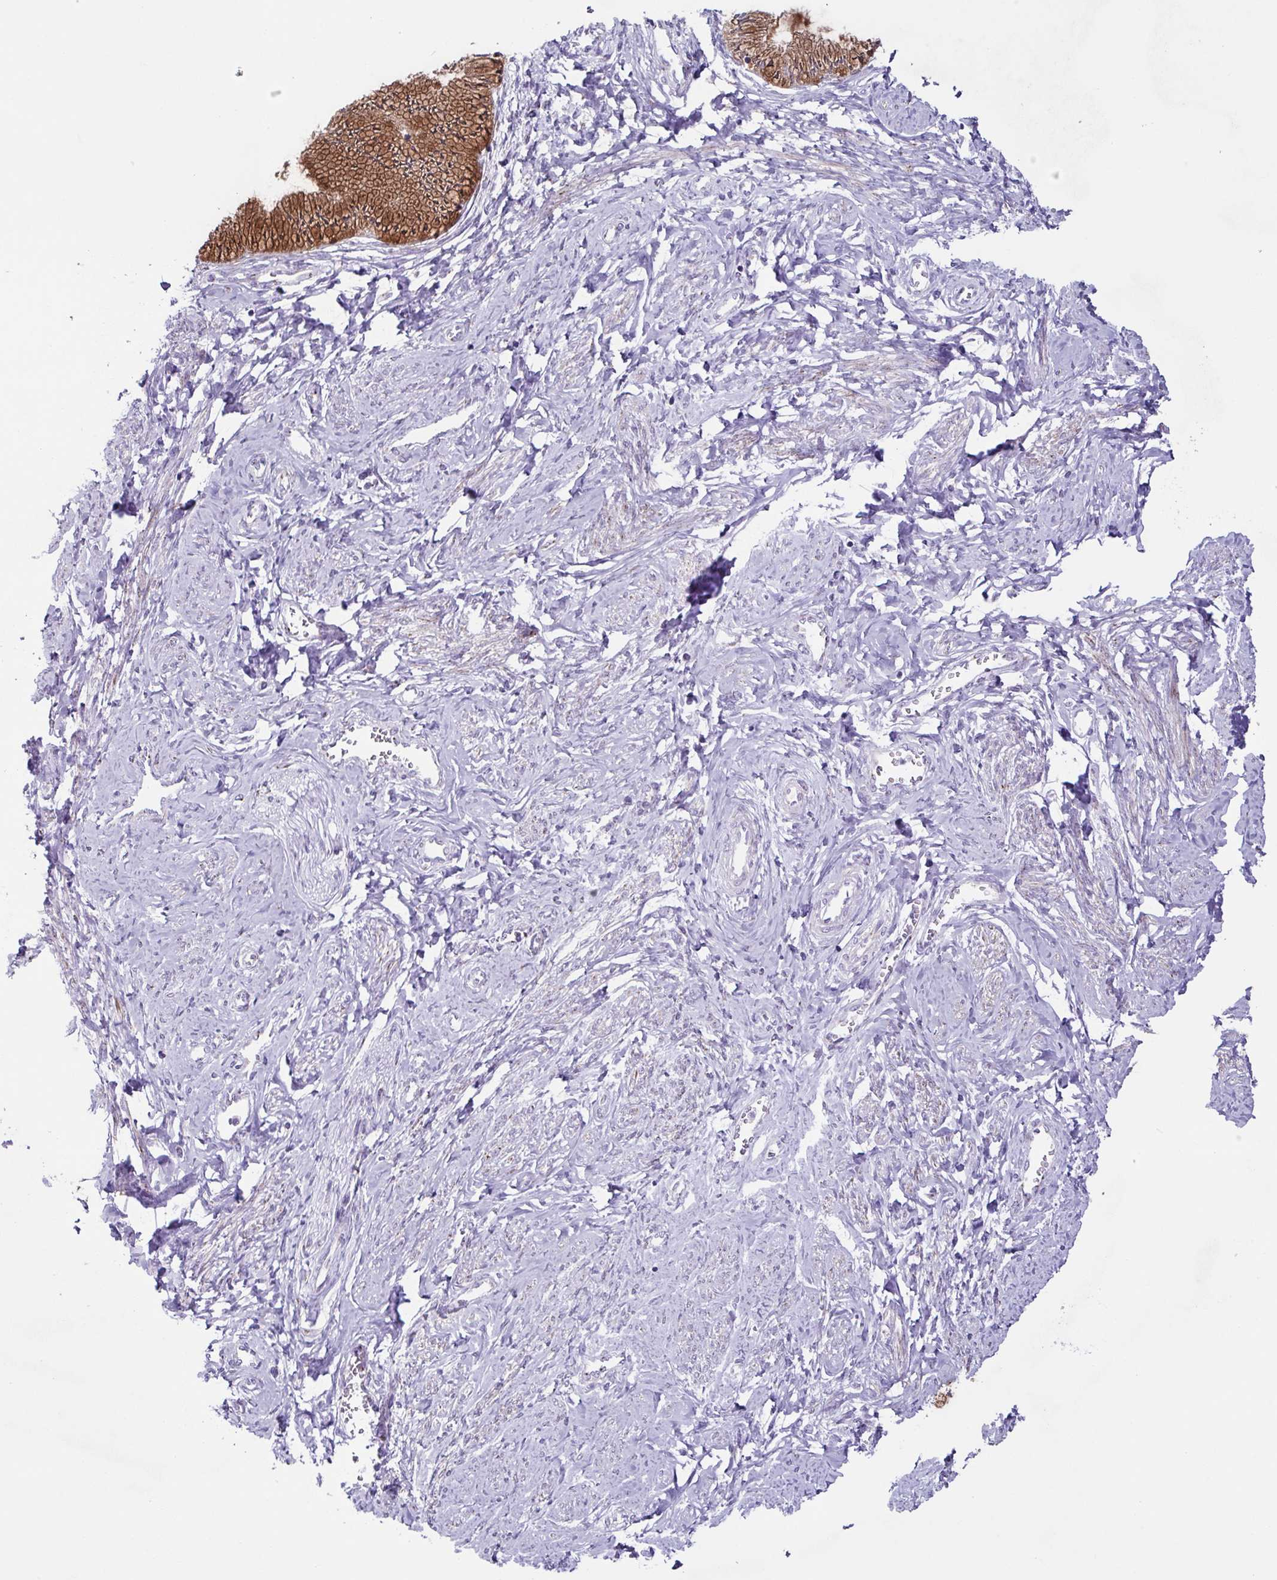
{"staining": {"intensity": "strong", "quantity": ">75%", "location": "cytoplasmic/membranous"}, "tissue": "cervix", "cell_type": "Glandular cells", "image_type": "normal", "snomed": [{"axis": "morphology", "description": "Normal tissue, NOS"}, {"axis": "topography", "description": "Cervix"}], "caption": "Cervix was stained to show a protein in brown. There is high levels of strong cytoplasmic/membranous expression in approximately >75% of glandular cells. Nuclei are stained in blue.", "gene": "COL17A1", "patient": {"sex": "female", "age": 24}}